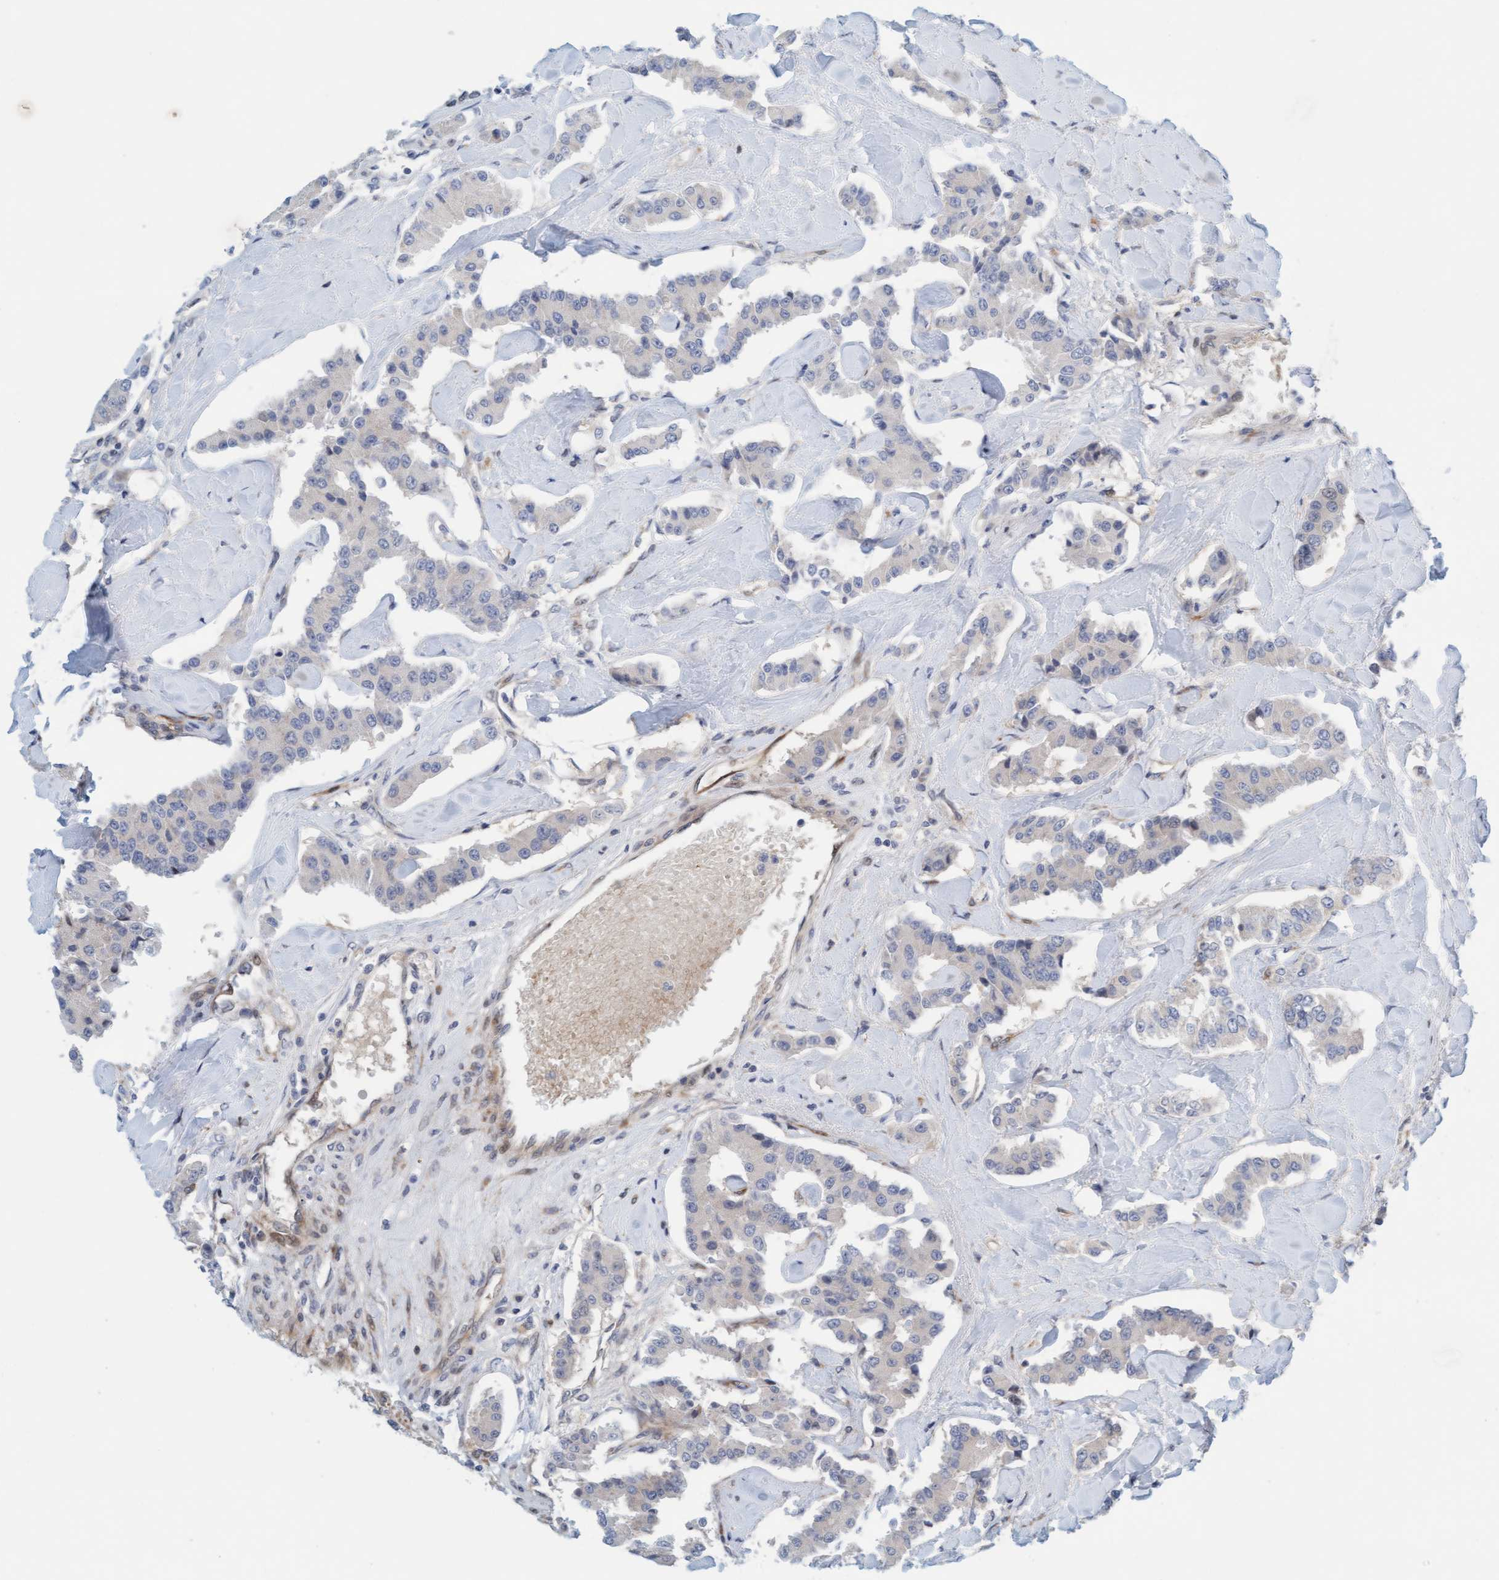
{"staining": {"intensity": "negative", "quantity": "none", "location": "none"}, "tissue": "carcinoid", "cell_type": "Tumor cells", "image_type": "cancer", "snomed": [{"axis": "morphology", "description": "Carcinoid, malignant, NOS"}, {"axis": "topography", "description": "Pancreas"}], "caption": "An image of human carcinoid (malignant) is negative for staining in tumor cells. (IHC, brightfield microscopy, high magnification).", "gene": "EIF4EBP1", "patient": {"sex": "male", "age": 41}}